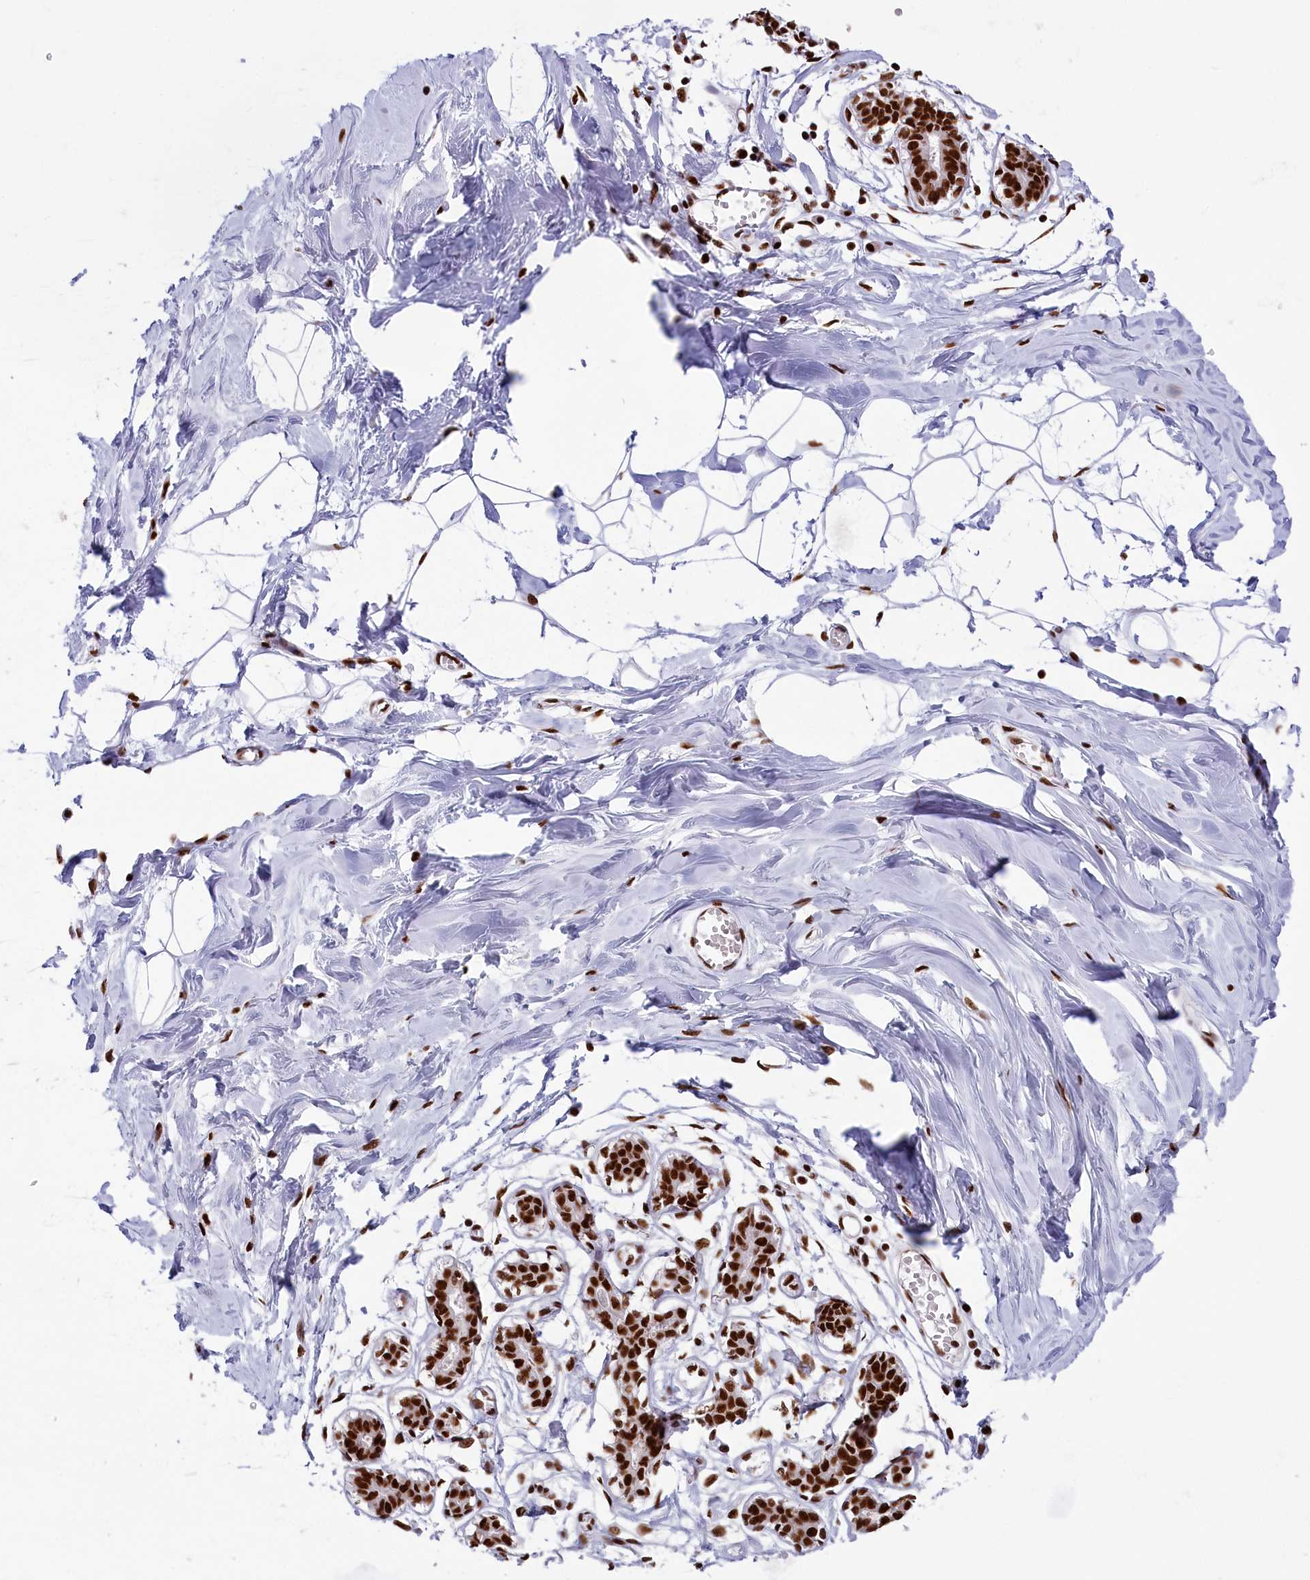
{"staining": {"intensity": "strong", "quantity": ">75%", "location": "nuclear"}, "tissue": "breast", "cell_type": "Adipocytes", "image_type": "normal", "snomed": [{"axis": "morphology", "description": "Normal tissue, NOS"}, {"axis": "topography", "description": "Breast"}], "caption": "Immunohistochemical staining of unremarkable human breast displays high levels of strong nuclear staining in approximately >75% of adipocytes.", "gene": "SNRNP70", "patient": {"sex": "female", "age": 27}}